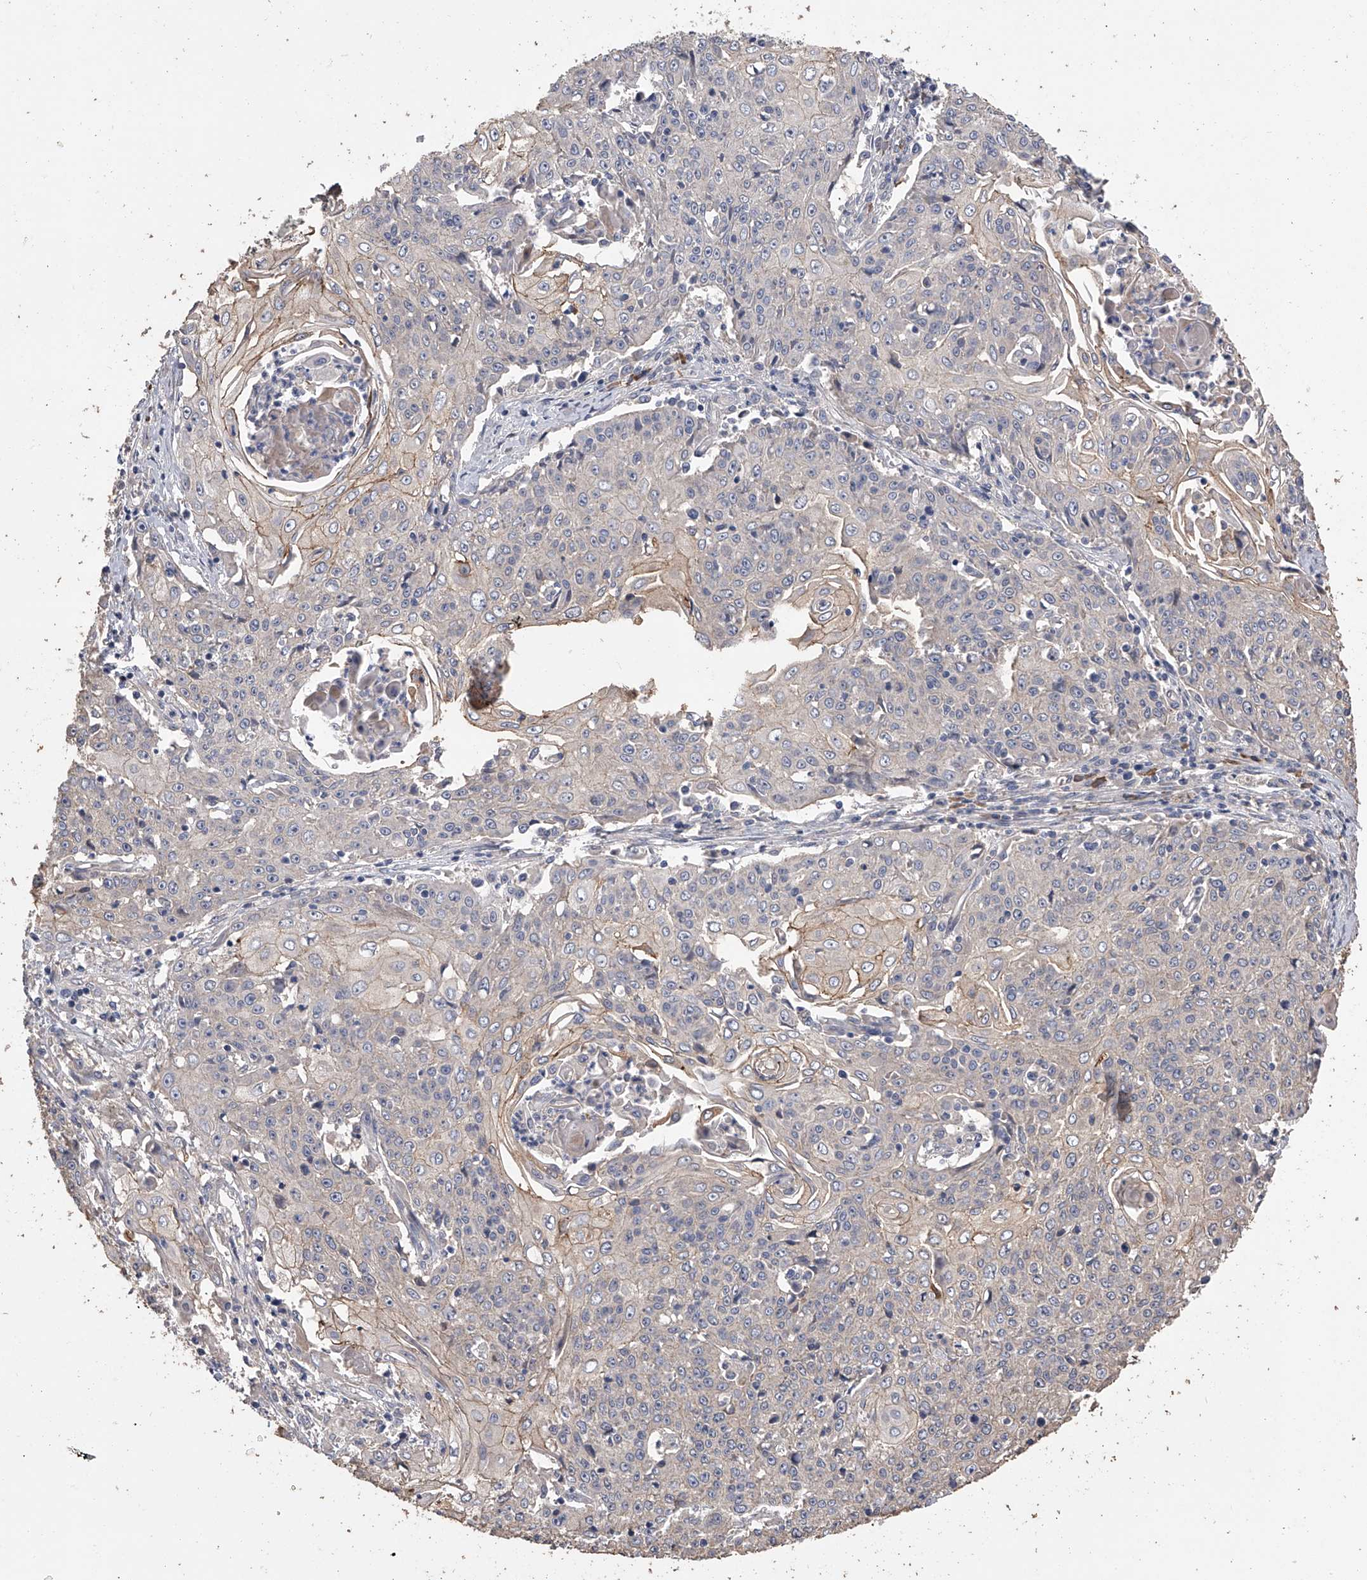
{"staining": {"intensity": "negative", "quantity": "none", "location": "none"}, "tissue": "cervical cancer", "cell_type": "Tumor cells", "image_type": "cancer", "snomed": [{"axis": "morphology", "description": "Squamous cell carcinoma, NOS"}, {"axis": "topography", "description": "Cervix"}], "caption": "An IHC image of cervical cancer is shown. There is no staining in tumor cells of cervical cancer.", "gene": "ZNF343", "patient": {"sex": "female", "age": 48}}